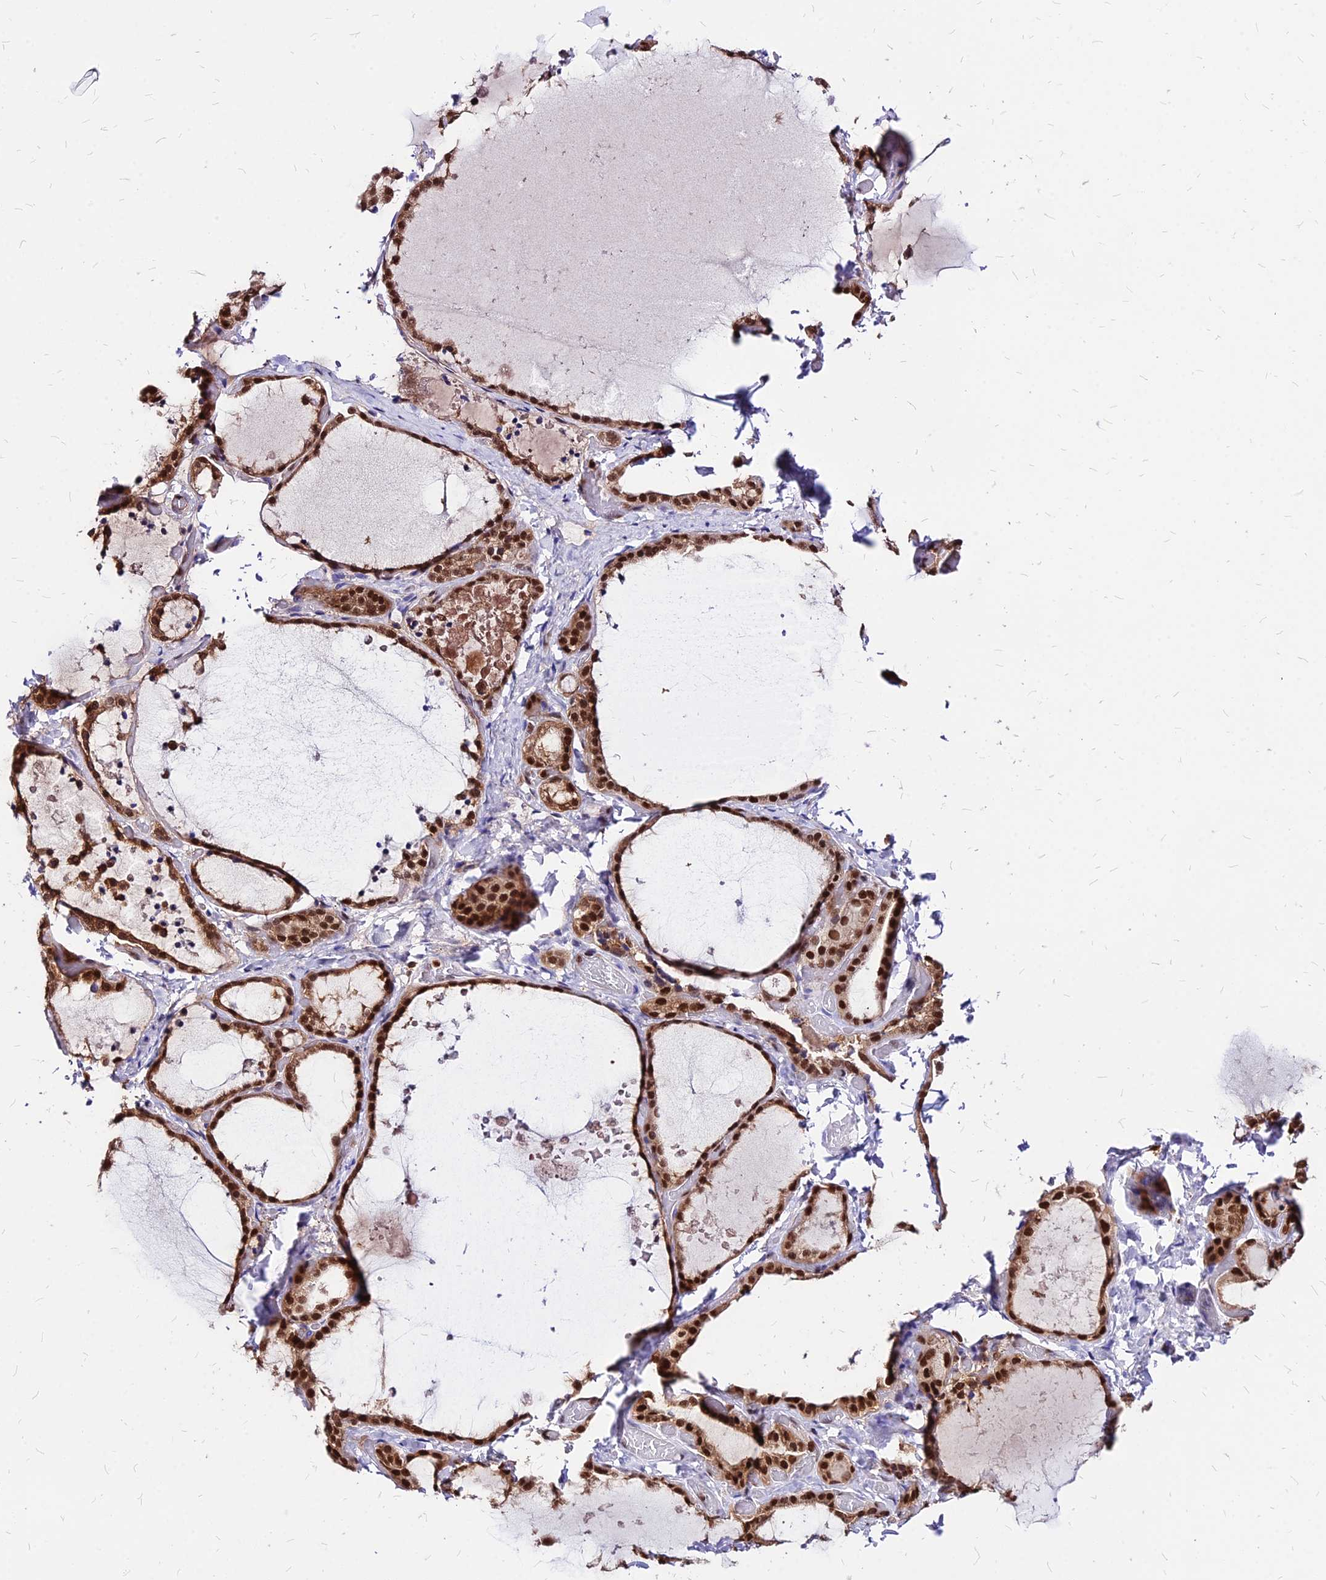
{"staining": {"intensity": "moderate", "quantity": ">75%", "location": "cytoplasmic/membranous,nuclear"}, "tissue": "thyroid gland", "cell_type": "Glandular cells", "image_type": "normal", "snomed": [{"axis": "morphology", "description": "Normal tissue, NOS"}, {"axis": "topography", "description": "Thyroid gland"}], "caption": "The immunohistochemical stain highlights moderate cytoplasmic/membranous,nuclear expression in glandular cells of normal thyroid gland.", "gene": "PAXX", "patient": {"sex": "female", "age": 44}}